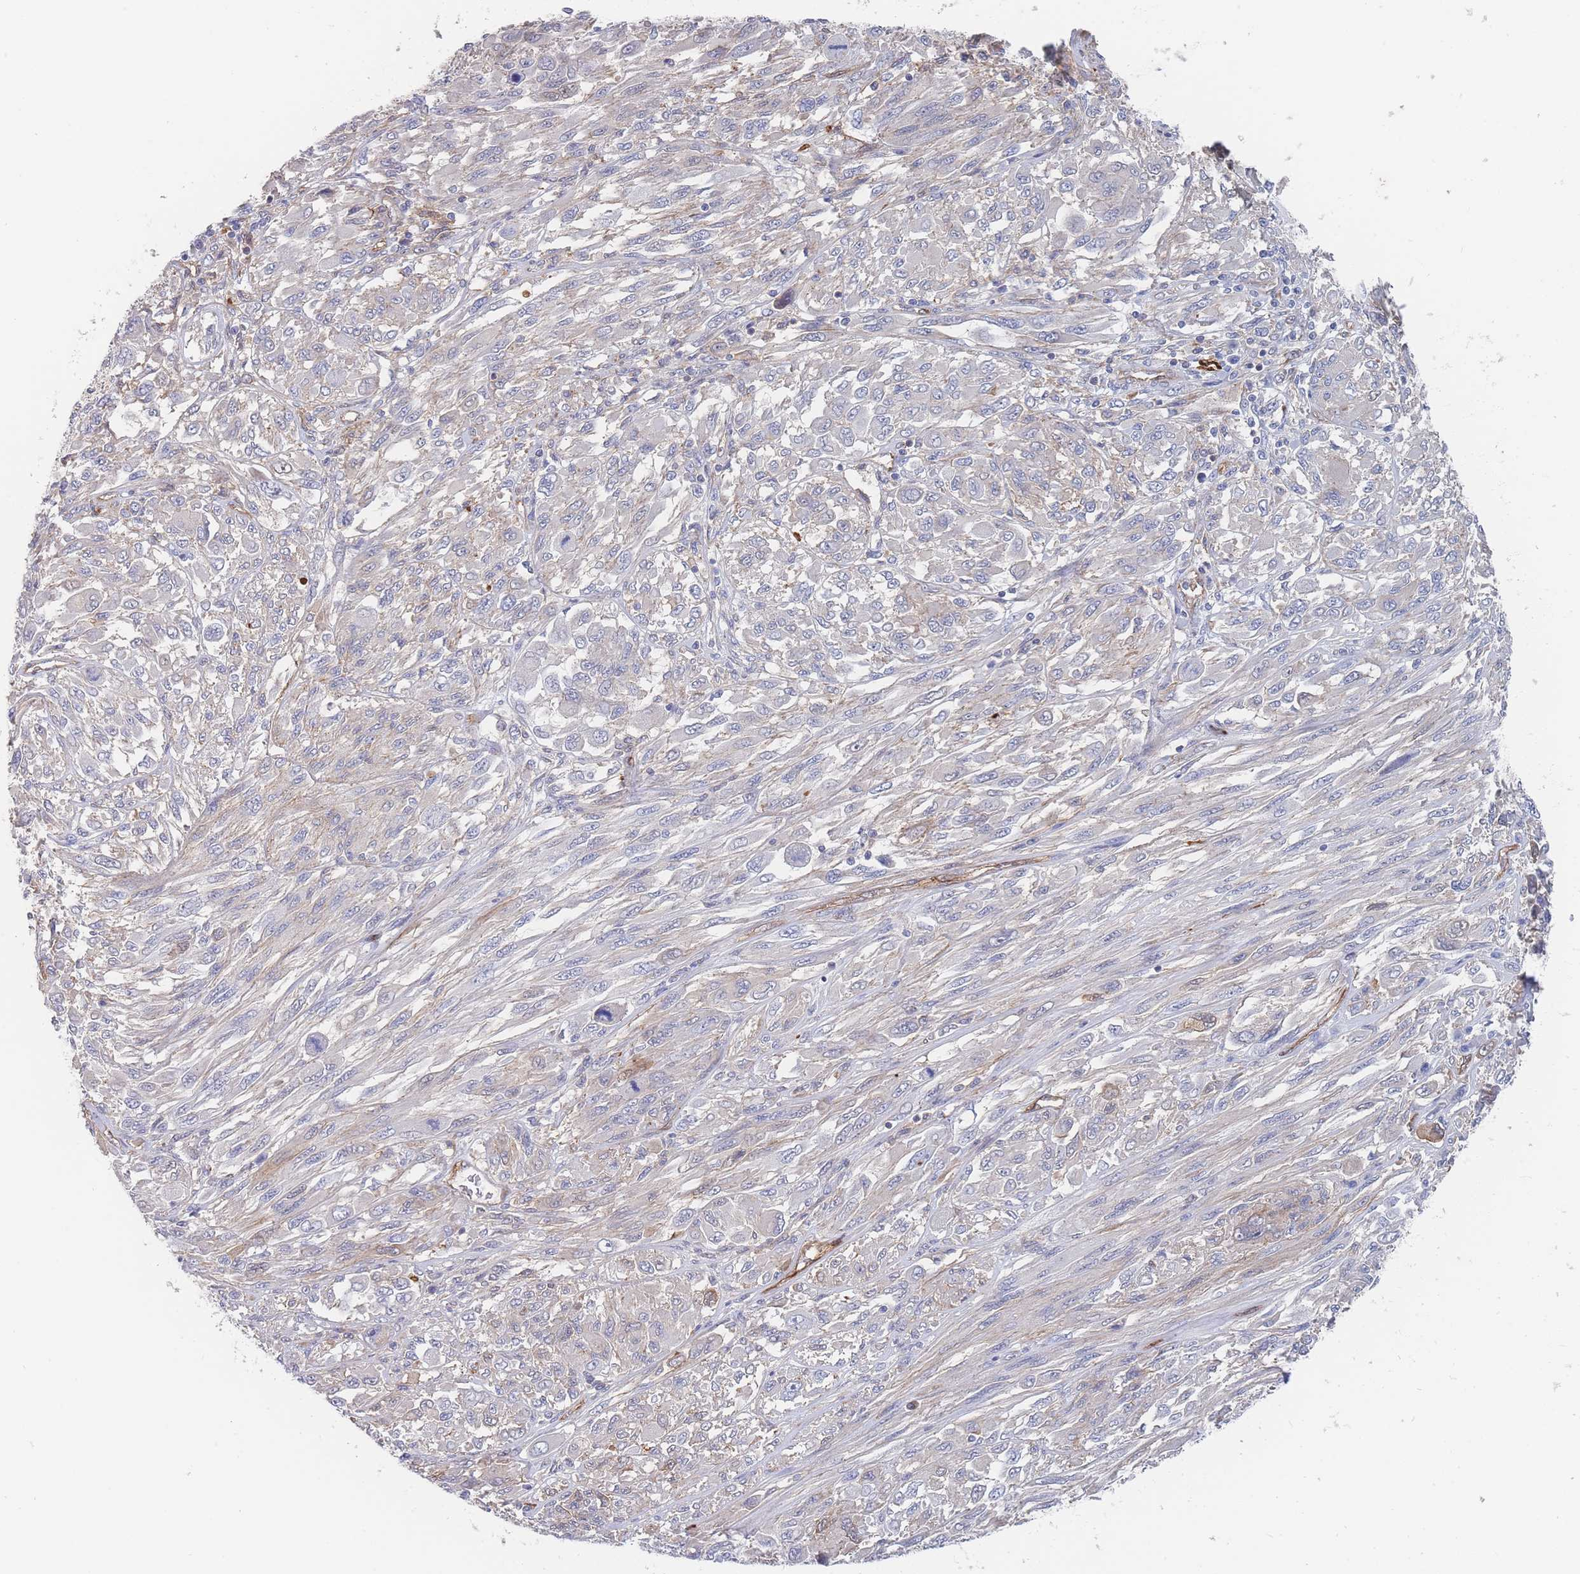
{"staining": {"intensity": "negative", "quantity": "none", "location": "none"}, "tissue": "melanoma", "cell_type": "Tumor cells", "image_type": "cancer", "snomed": [{"axis": "morphology", "description": "Malignant melanoma, NOS"}, {"axis": "topography", "description": "Skin"}], "caption": "Malignant melanoma was stained to show a protein in brown. There is no significant positivity in tumor cells. (Brightfield microscopy of DAB (3,3'-diaminobenzidine) IHC at high magnification).", "gene": "G6PC1", "patient": {"sex": "female", "age": 91}}